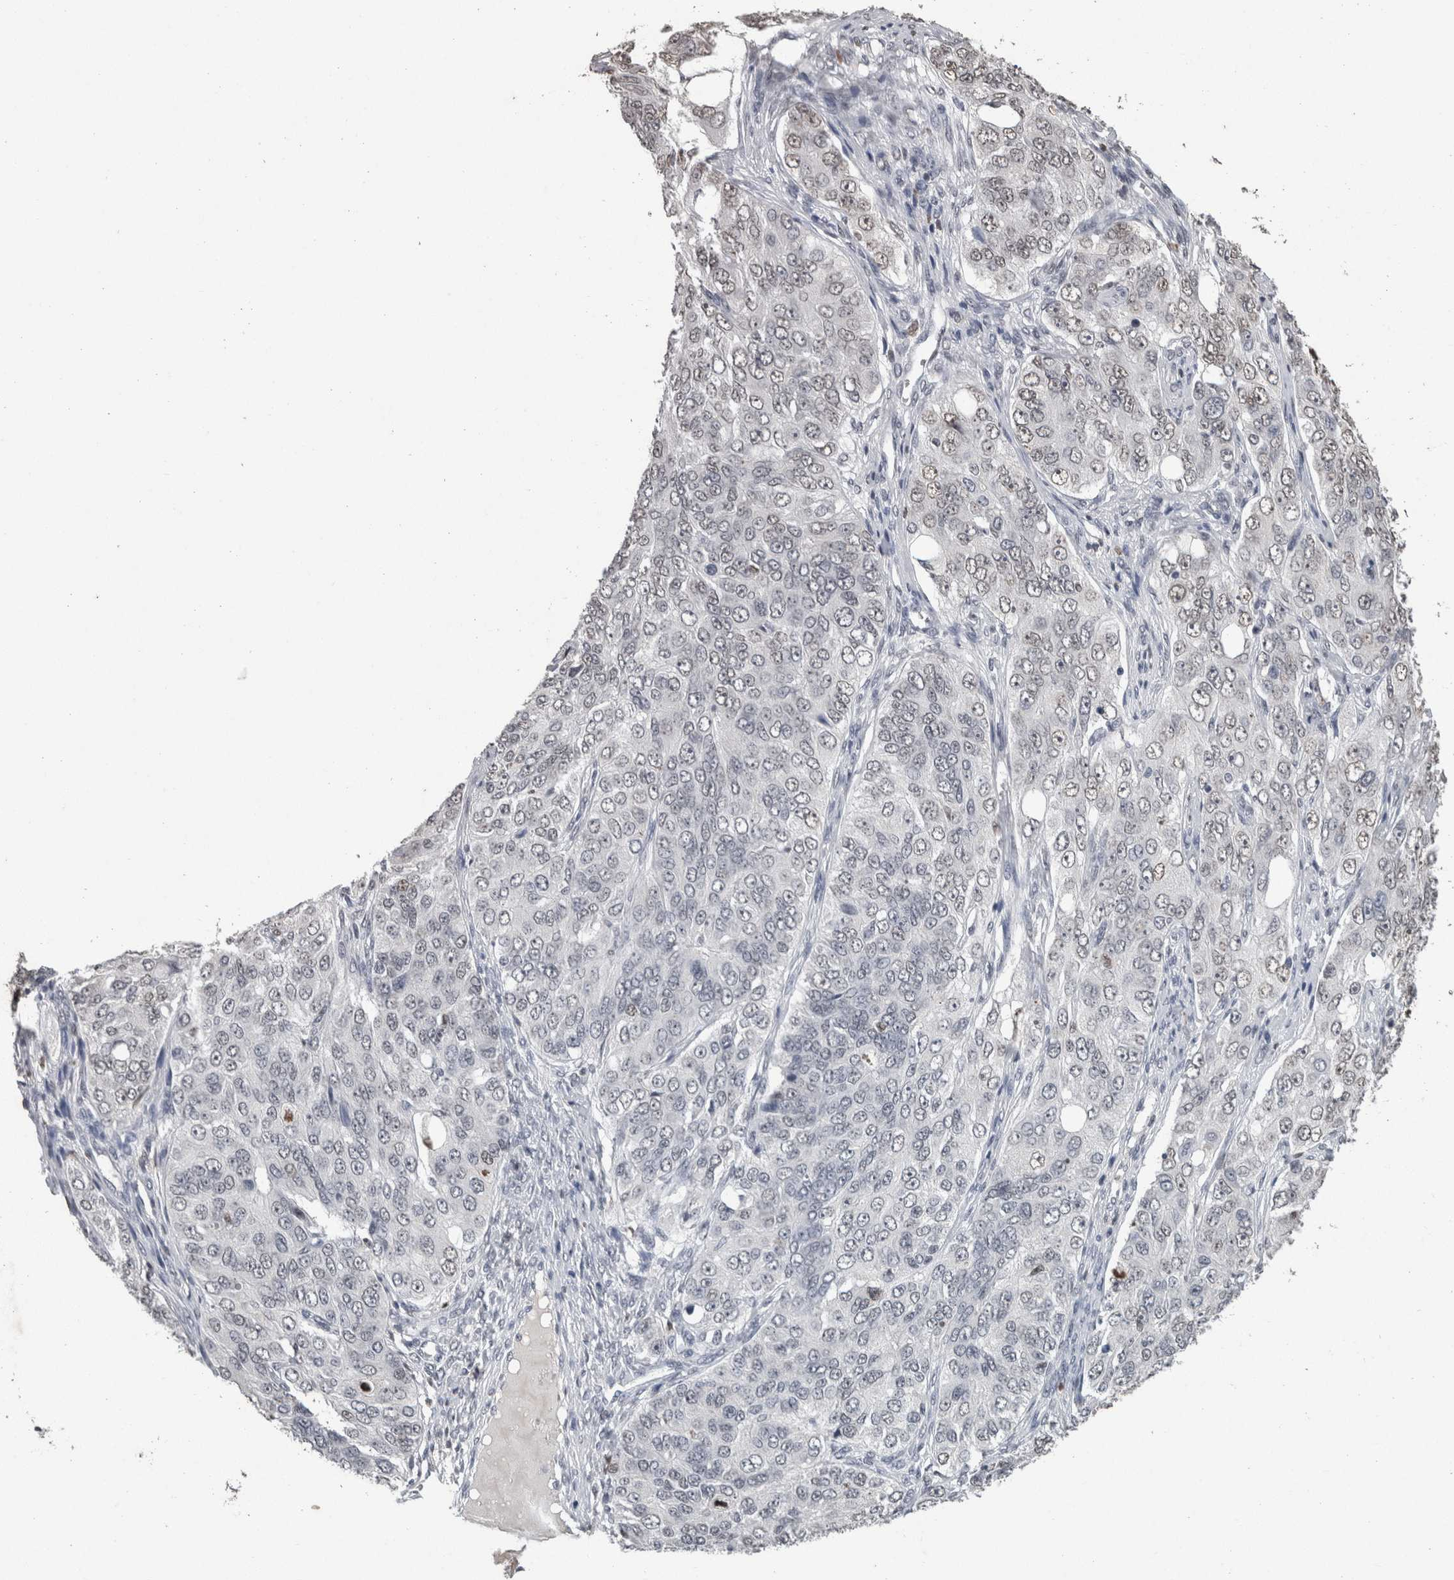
{"staining": {"intensity": "weak", "quantity": "25%-75%", "location": "nuclear"}, "tissue": "ovarian cancer", "cell_type": "Tumor cells", "image_type": "cancer", "snomed": [{"axis": "morphology", "description": "Carcinoma, endometroid"}, {"axis": "topography", "description": "Ovary"}], "caption": "This micrograph reveals ovarian cancer (endometroid carcinoma) stained with immunohistochemistry (IHC) to label a protein in brown. The nuclear of tumor cells show weak positivity for the protein. Nuclei are counter-stained blue.", "gene": "DDX17", "patient": {"sex": "female", "age": 51}}